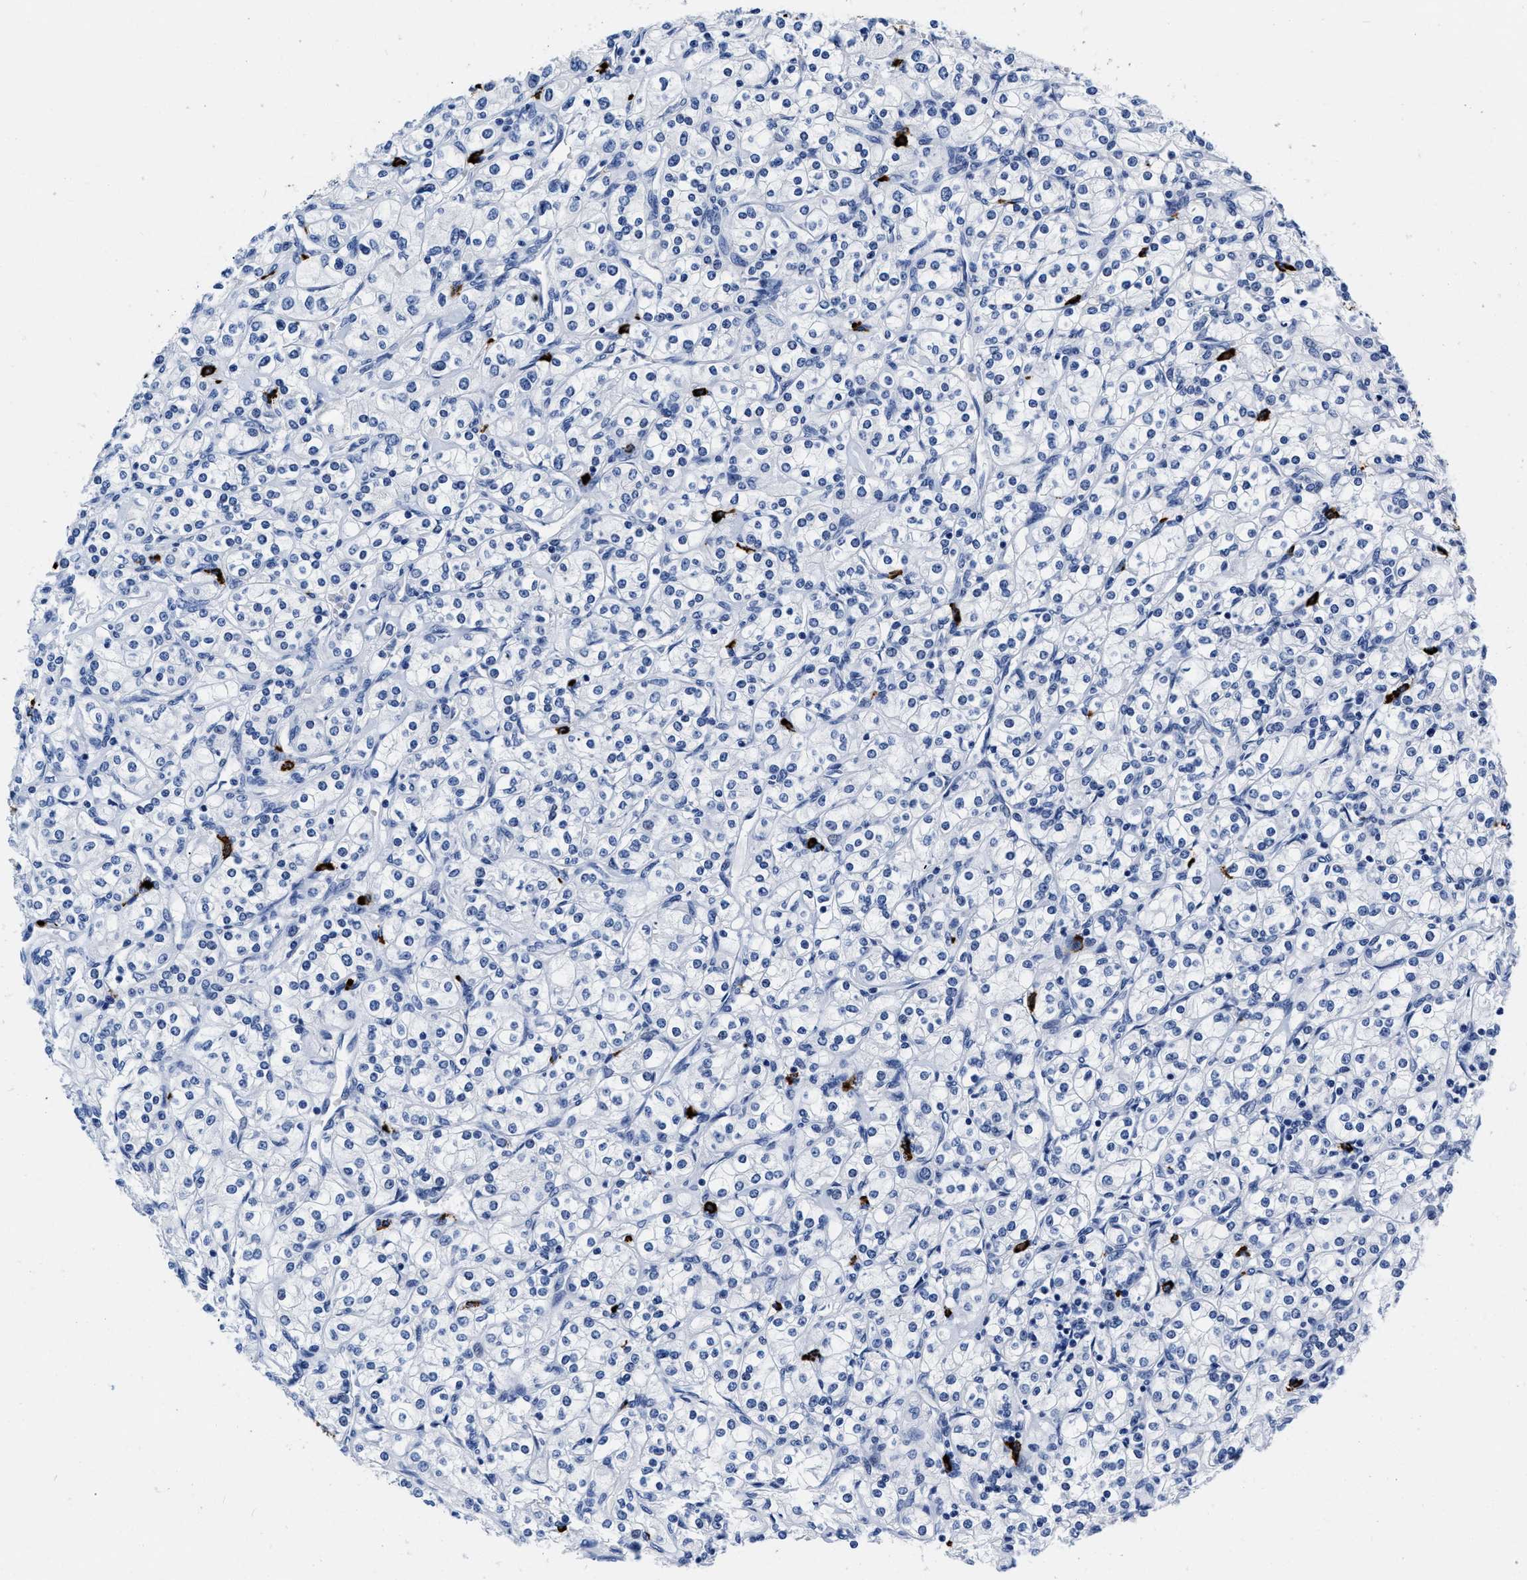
{"staining": {"intensity": "negative", "quantity": "none", "location": "none"}, "tissue": "renal cancer", "cell_type": "Tumor cells", "image_type": "cancer", "snomed": [{"axis": "morphology", "description": "Adenocarcinoma, NOS"}, {"axis": "topography", "description": "Kidney"}], "caption": "Human renal adenocarcinoma stained for a protein using immunohistochemistry demonstrates no positivity in tumor cells.", "gene": "CER1", "patient": {"sex": "male", "age": 77}}